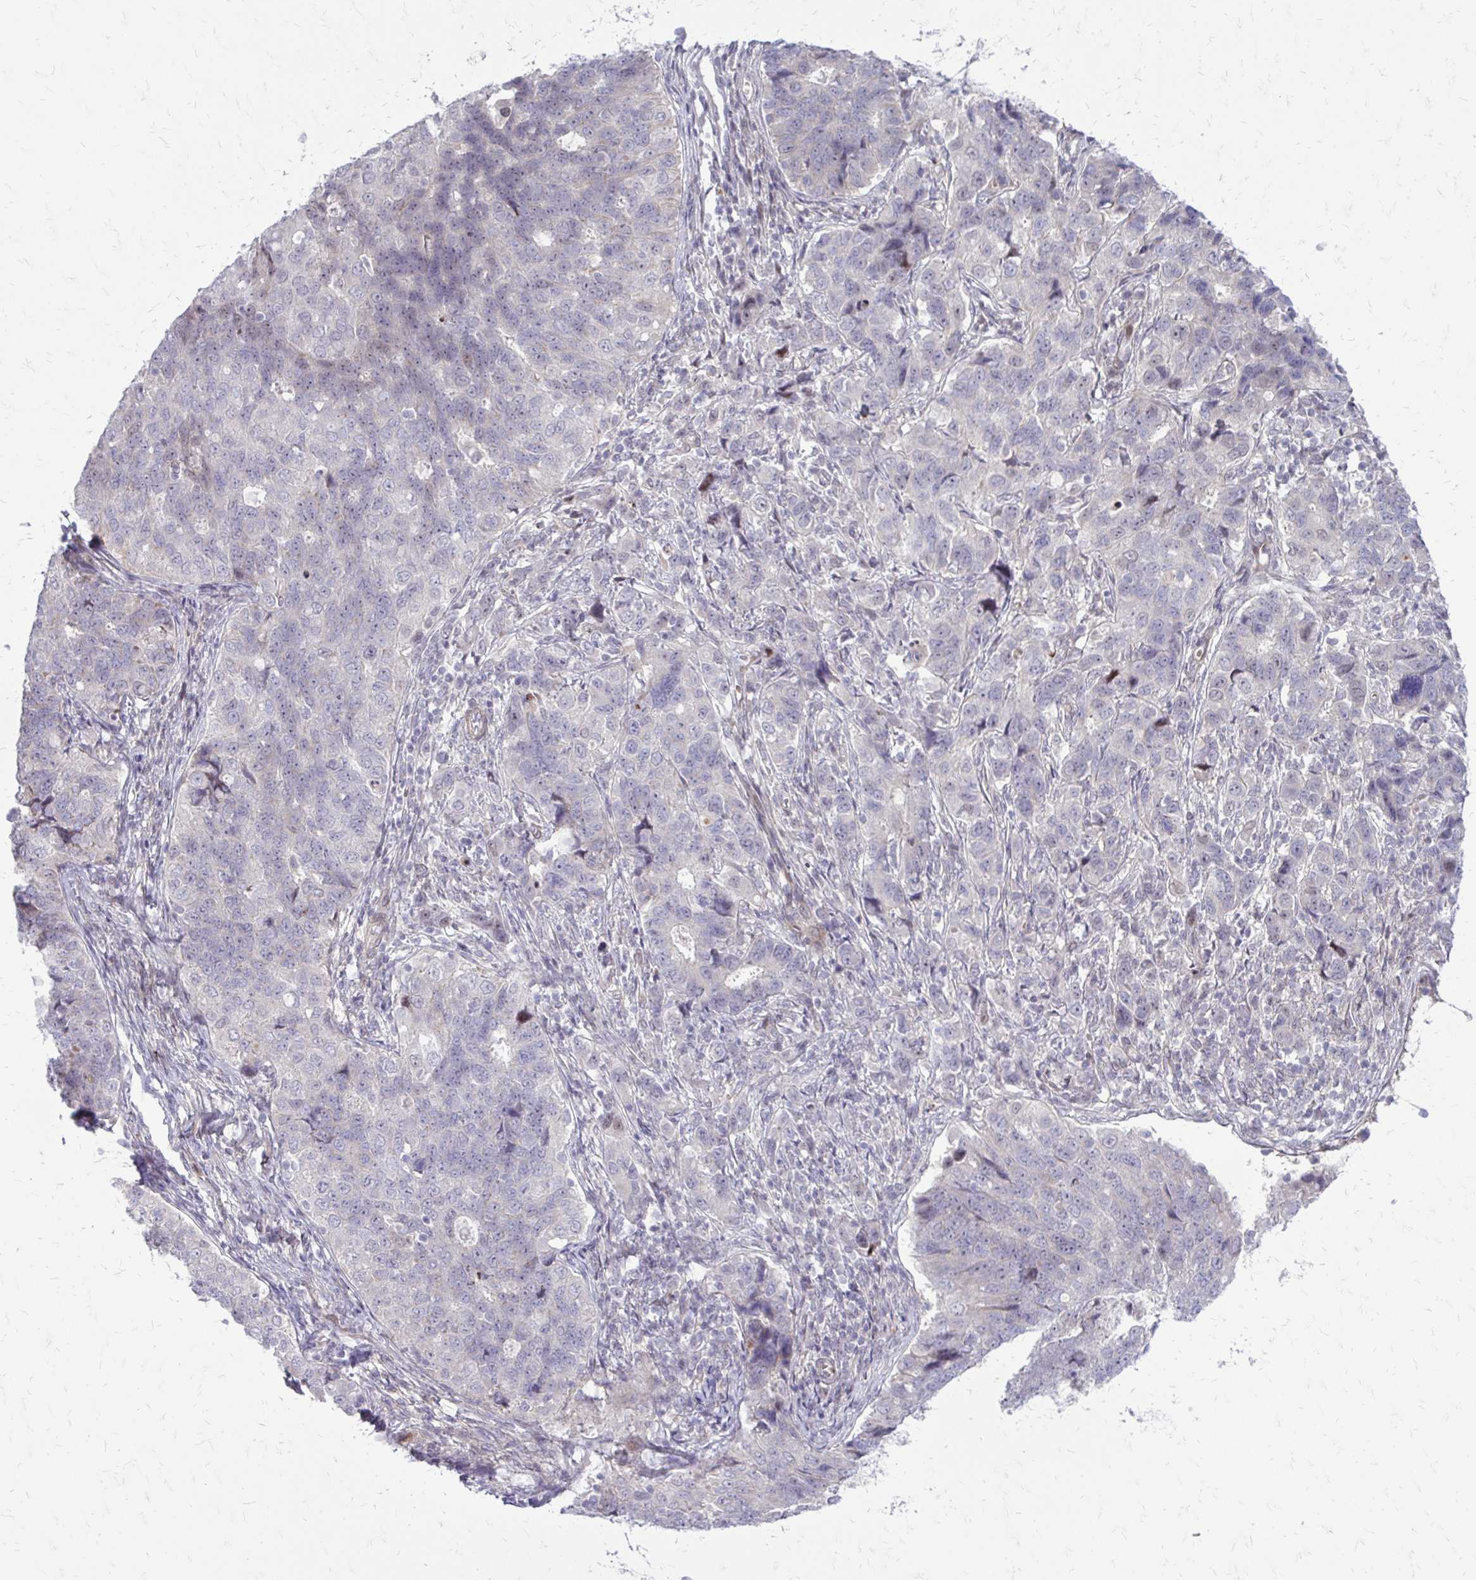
{"staining": {"intensity": "negative", "quantity": "none", "location": "none"}, "tissue": "endometrial cancer", "cell_type": "Tumor cells", "image_type": "cancer", "snomed": [{"axis": "morphology", "description": "Adenocarcinoma, NOS"}, {"axis": "topography", "description": "Endometrium"}], "caption": "Immunohistochemistry (IHC) histopathology image of neoplastic tissue: human endometrial cancer stained with DAB (3,3'-diaminobenzidine) exhibits no significant protein staining in tumor cells.", "gene": "PPDPFL", "patient": {"sex": "female", "age": 43}}